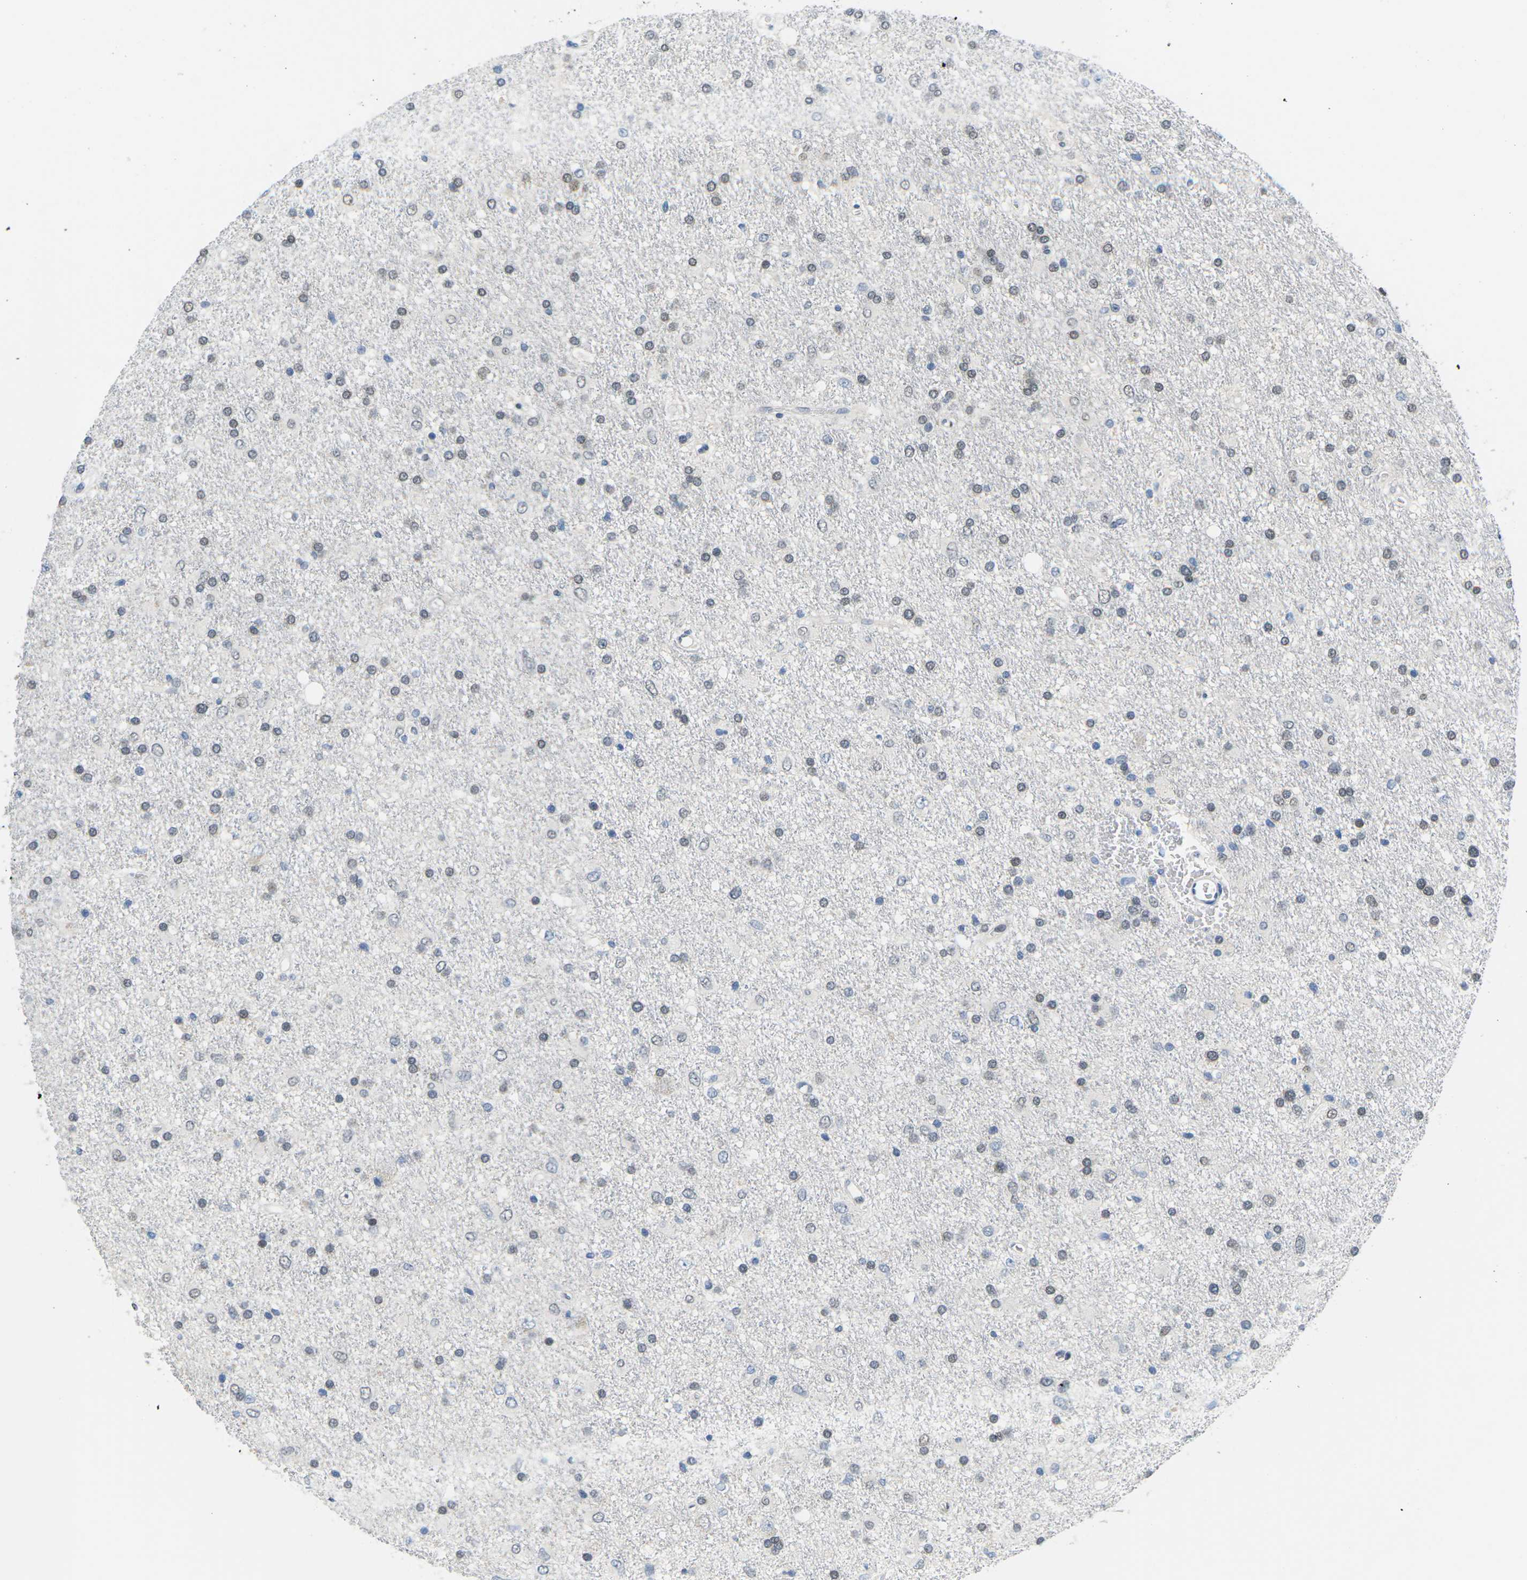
{"staining": {"intensity": "moderate", "quantity": "<25%", "location": "nuclear"}, "tissue": "glioma", "cell_type": "Tumor cells", "image_type": "cancer", "snomed": [{"axis": "morphology", "description": "Glioma, malignant, Low grade"}, {"axis": "topography", "description": "Brain"}], "caption": "Protein positivity by immunohistochemistry (IHC) shows moderate nuclear expression in approximately <25% of tumor cells in glioma.", "gene": "UBA7", "patient": {"sex": "male", "age": 77}}